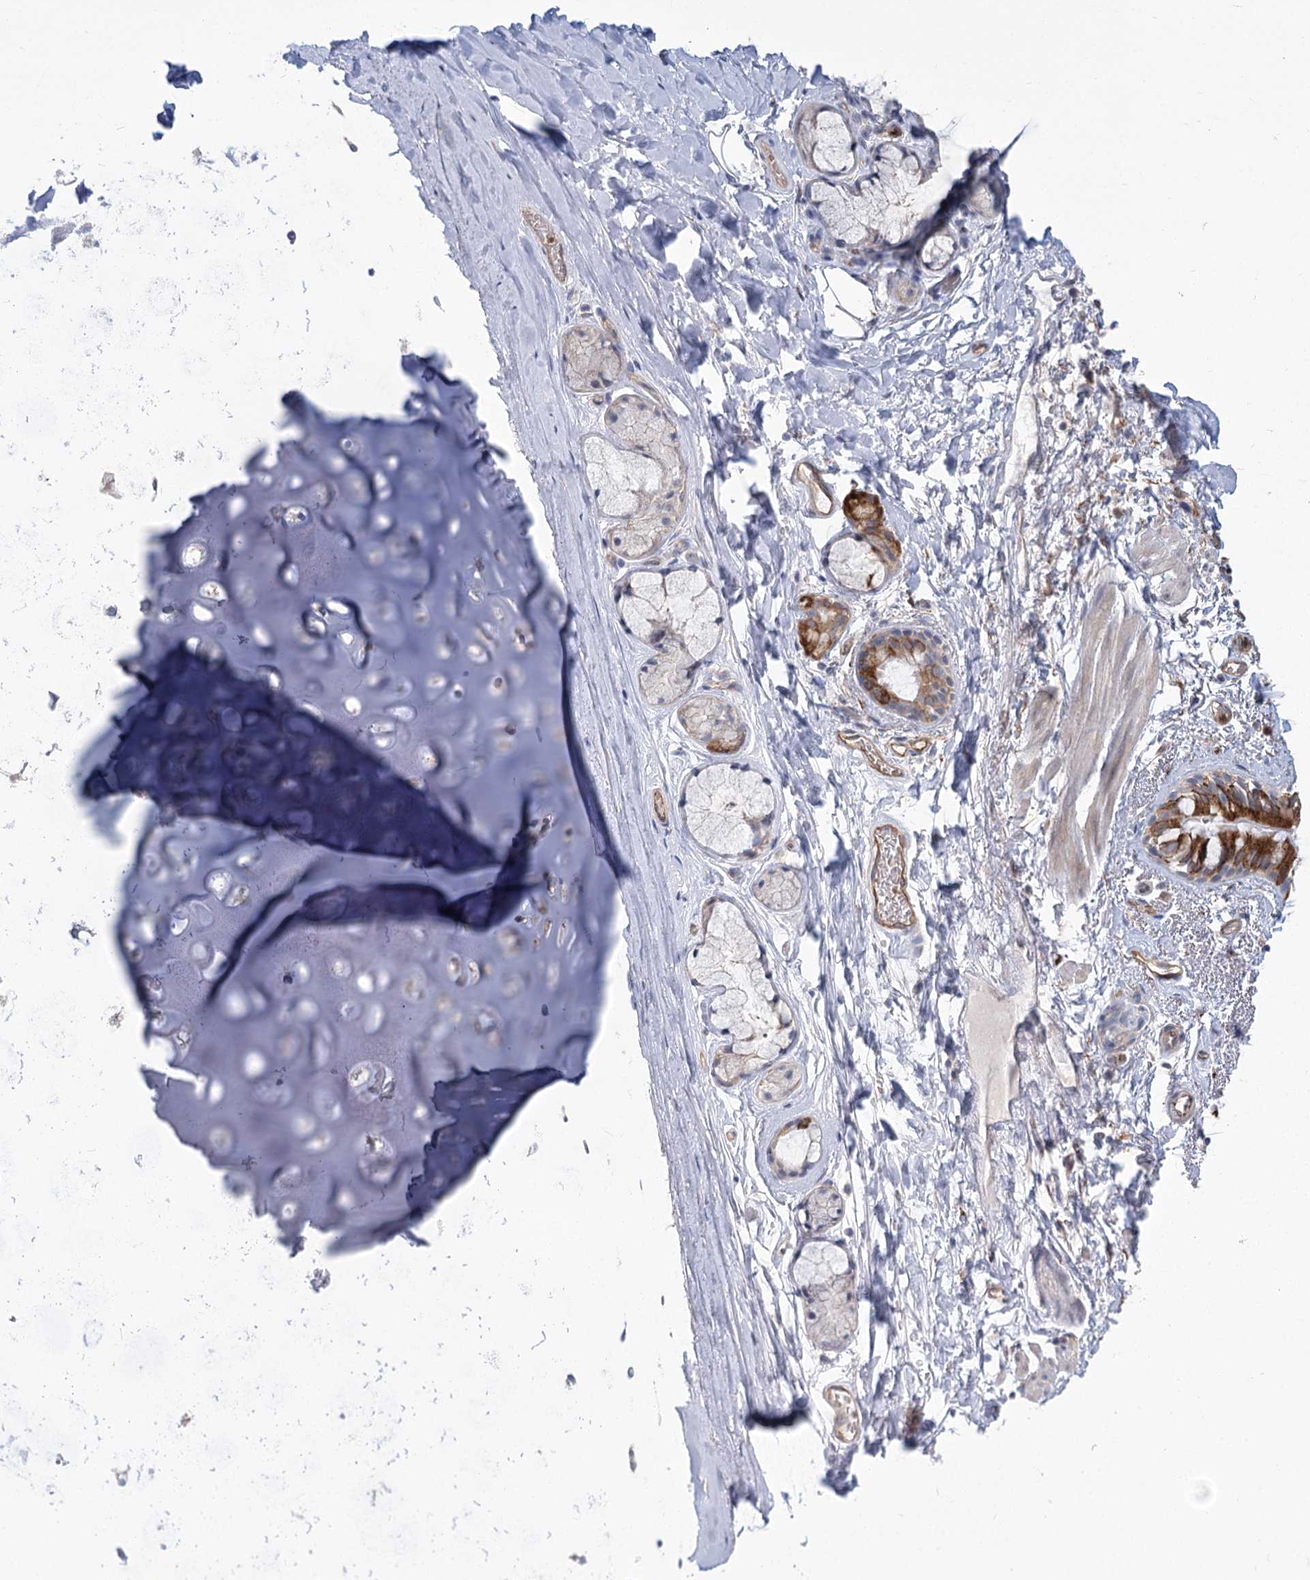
{"staining": {"intensity": "moderate", "quantity": ">75%", "location": "cytoplasmic/membranous"}, "tissue": "adipose tissue", "cell_type": "Adipocytes", "image_type": "normal", "snomed": [{"axis": "morphology", "description": "Normal tissue, NOS"}, {"axis": "topography", "description": "Lymph node"}, {"axis": "topography", "description": "Bronchus"}], "caption": "Protein staining of benign adipose tissue shows moderate cytoplasmic/membranous expression in about >75% of adipocytes. Using DAB (brown) and hematoxylin (blue) stains, captured at high magnification using brightfield microscopy.", "gene": "THAP6", "patient": {"sex": "male", "age": 63}}